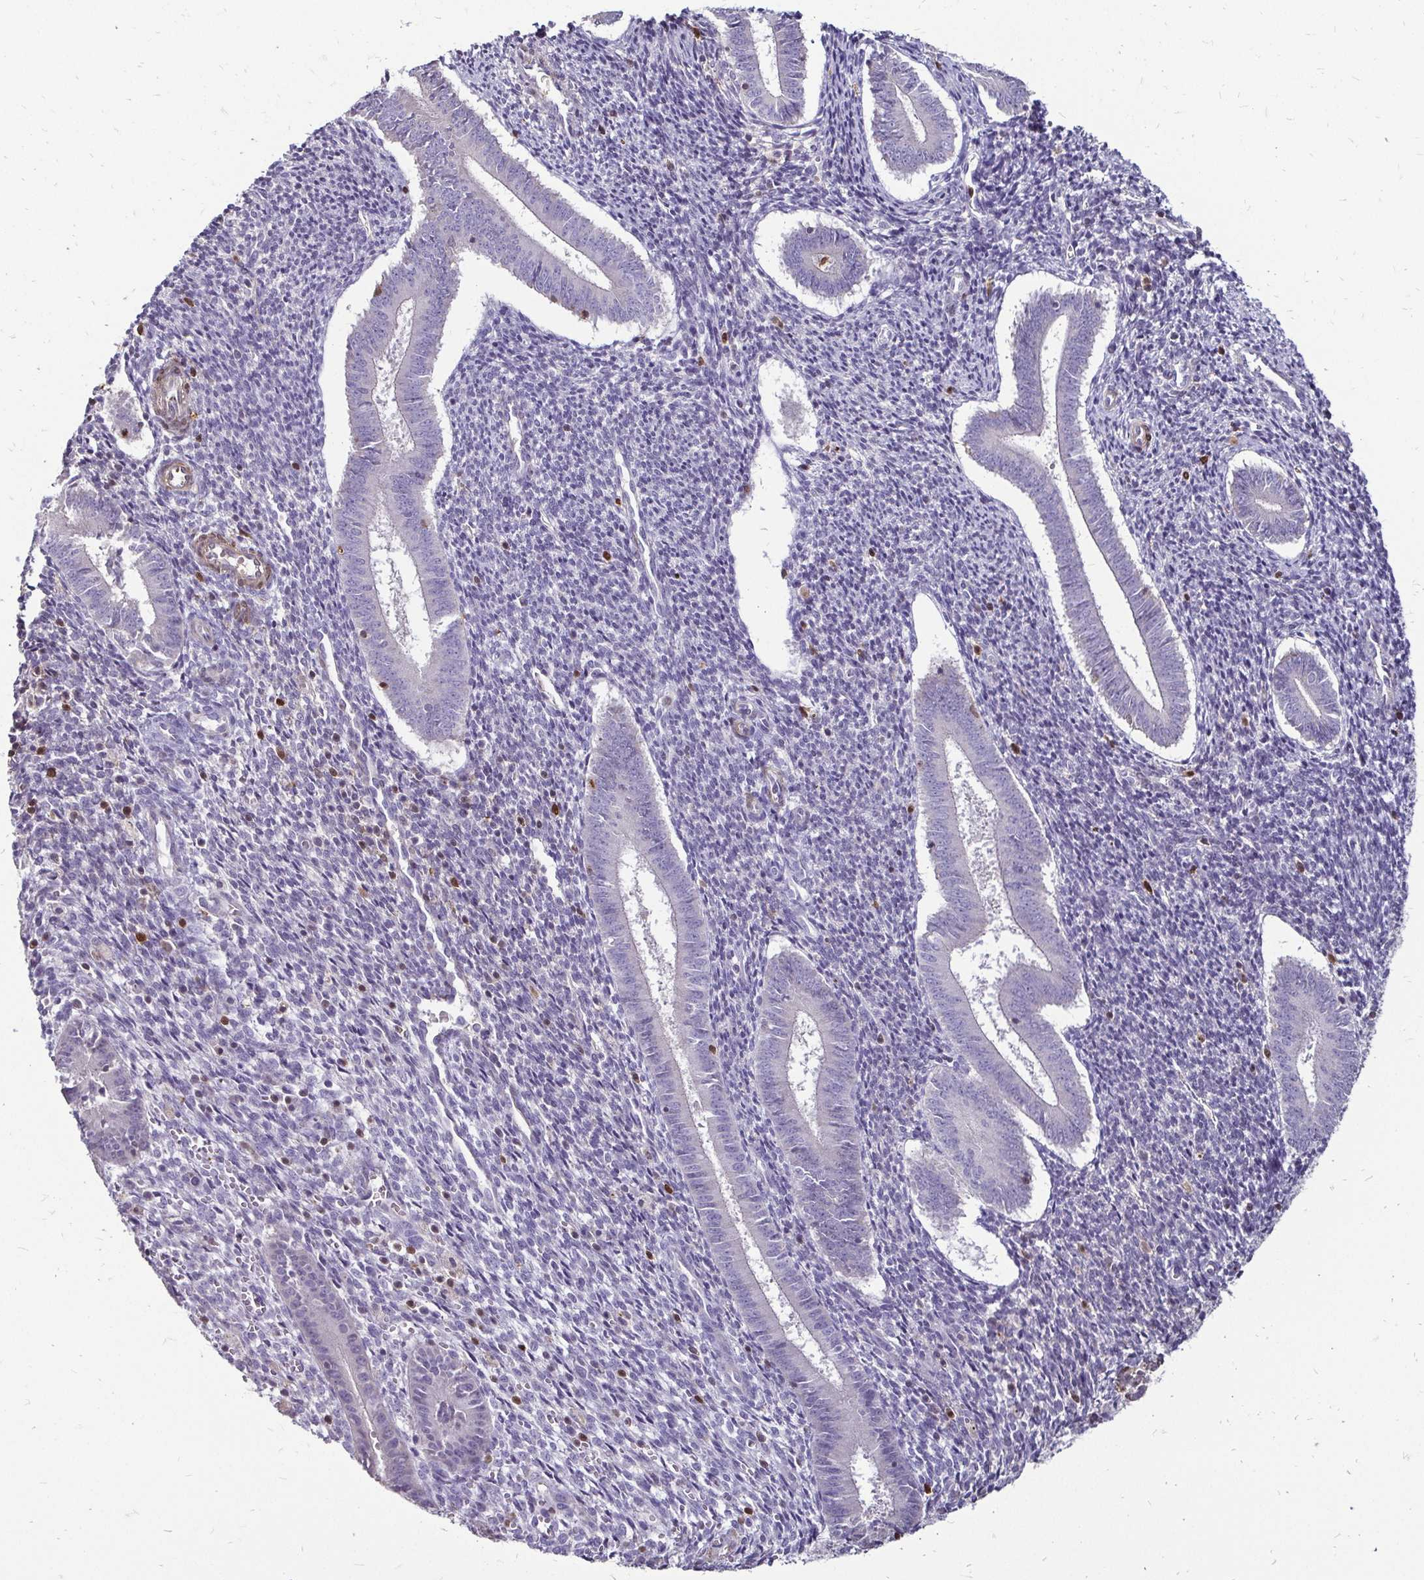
{"staining": {"intensity": "negative", "quantity": "none", "location": "none"}, "tissue": "endometrium", "cell_type": "Cells in endometrial stroma", "image_type": "normal", "snomed": [{"axis": "morphology", "description": "Normal tissue, NOS"}, {"axis": "topography", "description": "Endometrium"}], "caption": "An immunohistochemistry micrograph of normal endometrium is shown. There is no staining in cells in endometrial stroma of endometrium.", "gene": "ZFP1", "patient": {"sex": "female", "age": 25}}